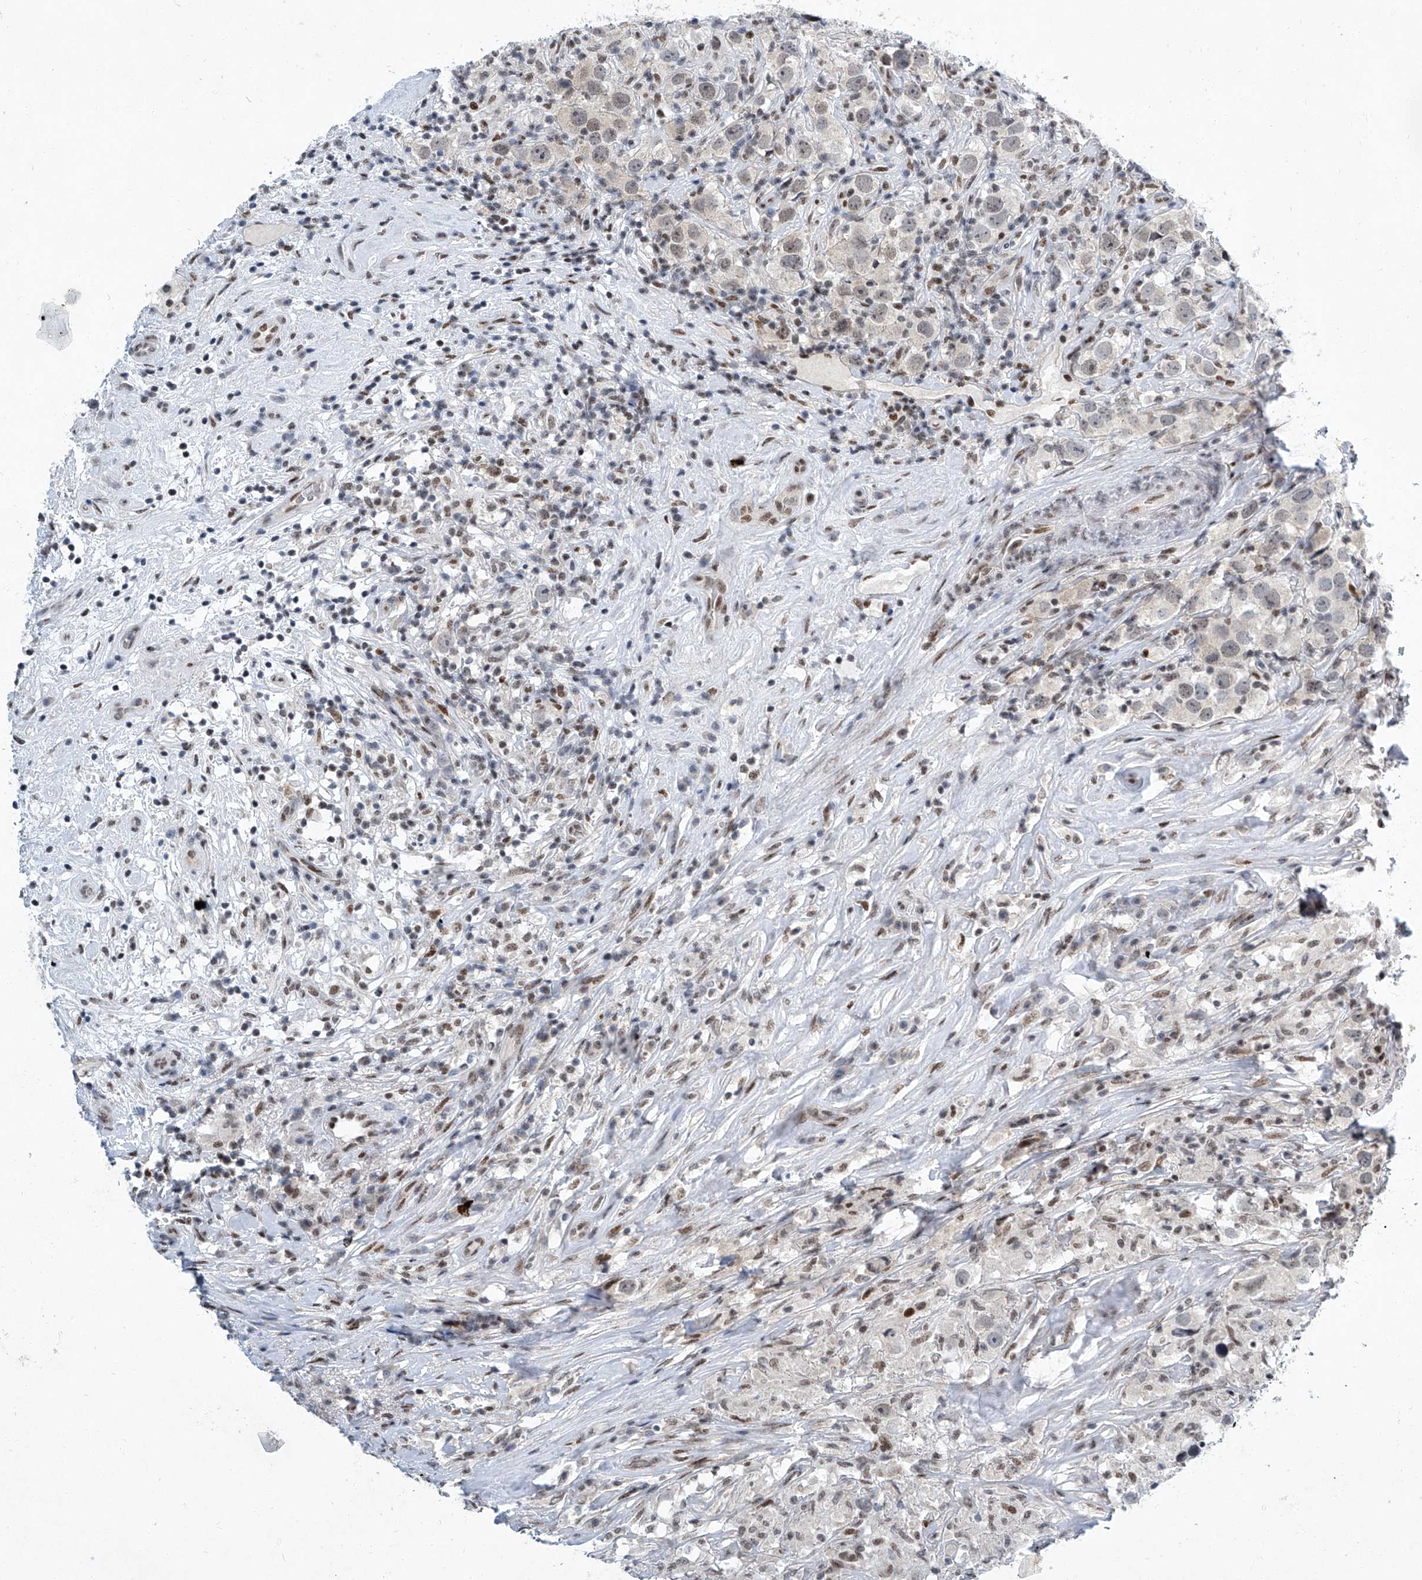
{"staining": {"intensity": "weak", "quantity": "<25%", "location": "nuclear"}, "tissue": "testis cancer", "cell_type": "Tumor cells", "image_type": "cancer", "snomed": [{"axis": "morphology", "description": "Seminoma, NOS"}, {"axis": "topography", "description": "Testis"}], "caption": "IHC micrograph of neoplastic tissue: human seminoma (testis) stained with DAB reveals no significant protein staining in tumor cells.", "gene": "TFDP1", "patient": {"sex": "male", "age": 49}}